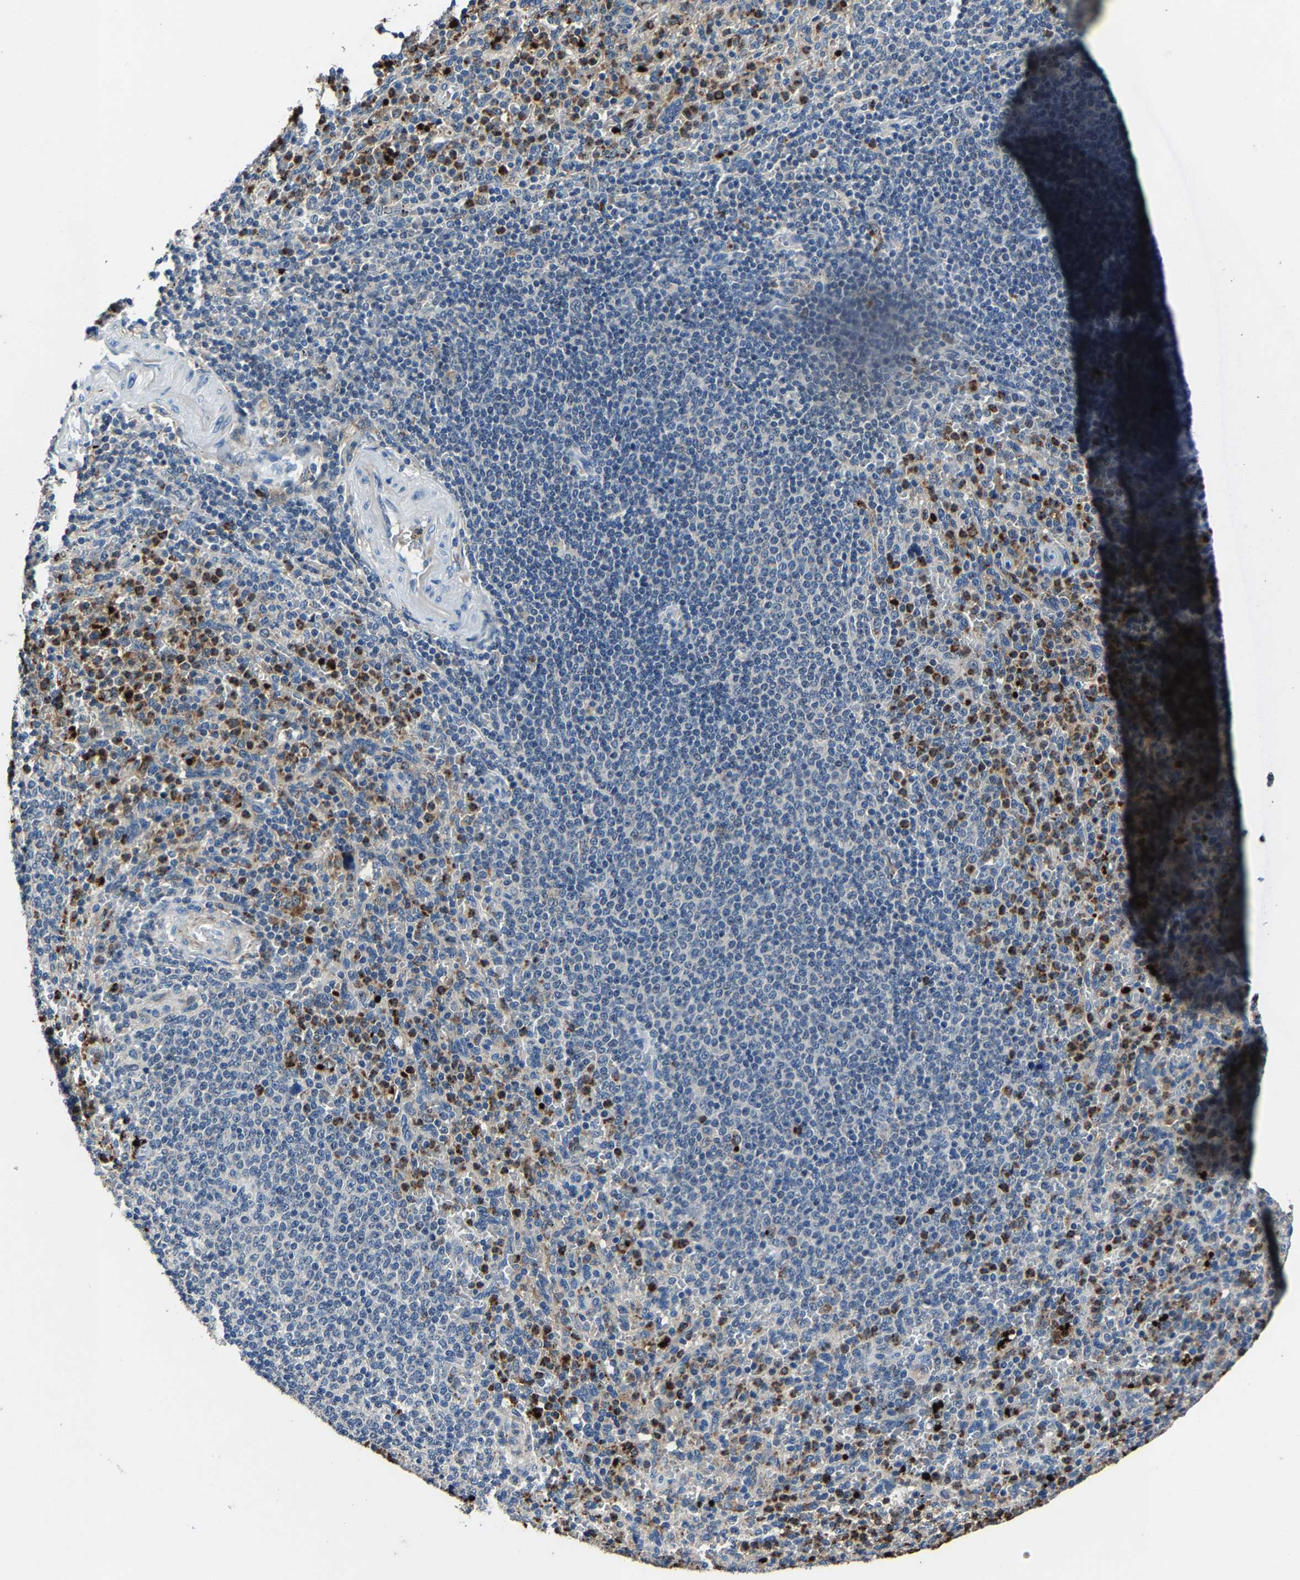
{"staining": {"intensity": "strong", "quantity": "25%-75%", "location": "cytoplasmic/membranous"}, "tissue": "spleen", "cell_type": "Cells in red pulp", "image_type": "normal", "snomed": [{"axis": "morphology", "description": "Normal tissue, NOS"}, {"axis": "topography", "description": "Spleen"}], "caption": "The micrograph demonstrates immunohistochemical staining of unremarkable spleen. There is strong cytoplasmic/membranous expression is appreciated in about 25%-75% of cells in red pulp. Using DAB (brown) and hematoxylin (blue) stains, captured at high magnification using brightfield microscopy.", "gene": "PCNX2", "patient": {"sex": "male", "age": 36}}